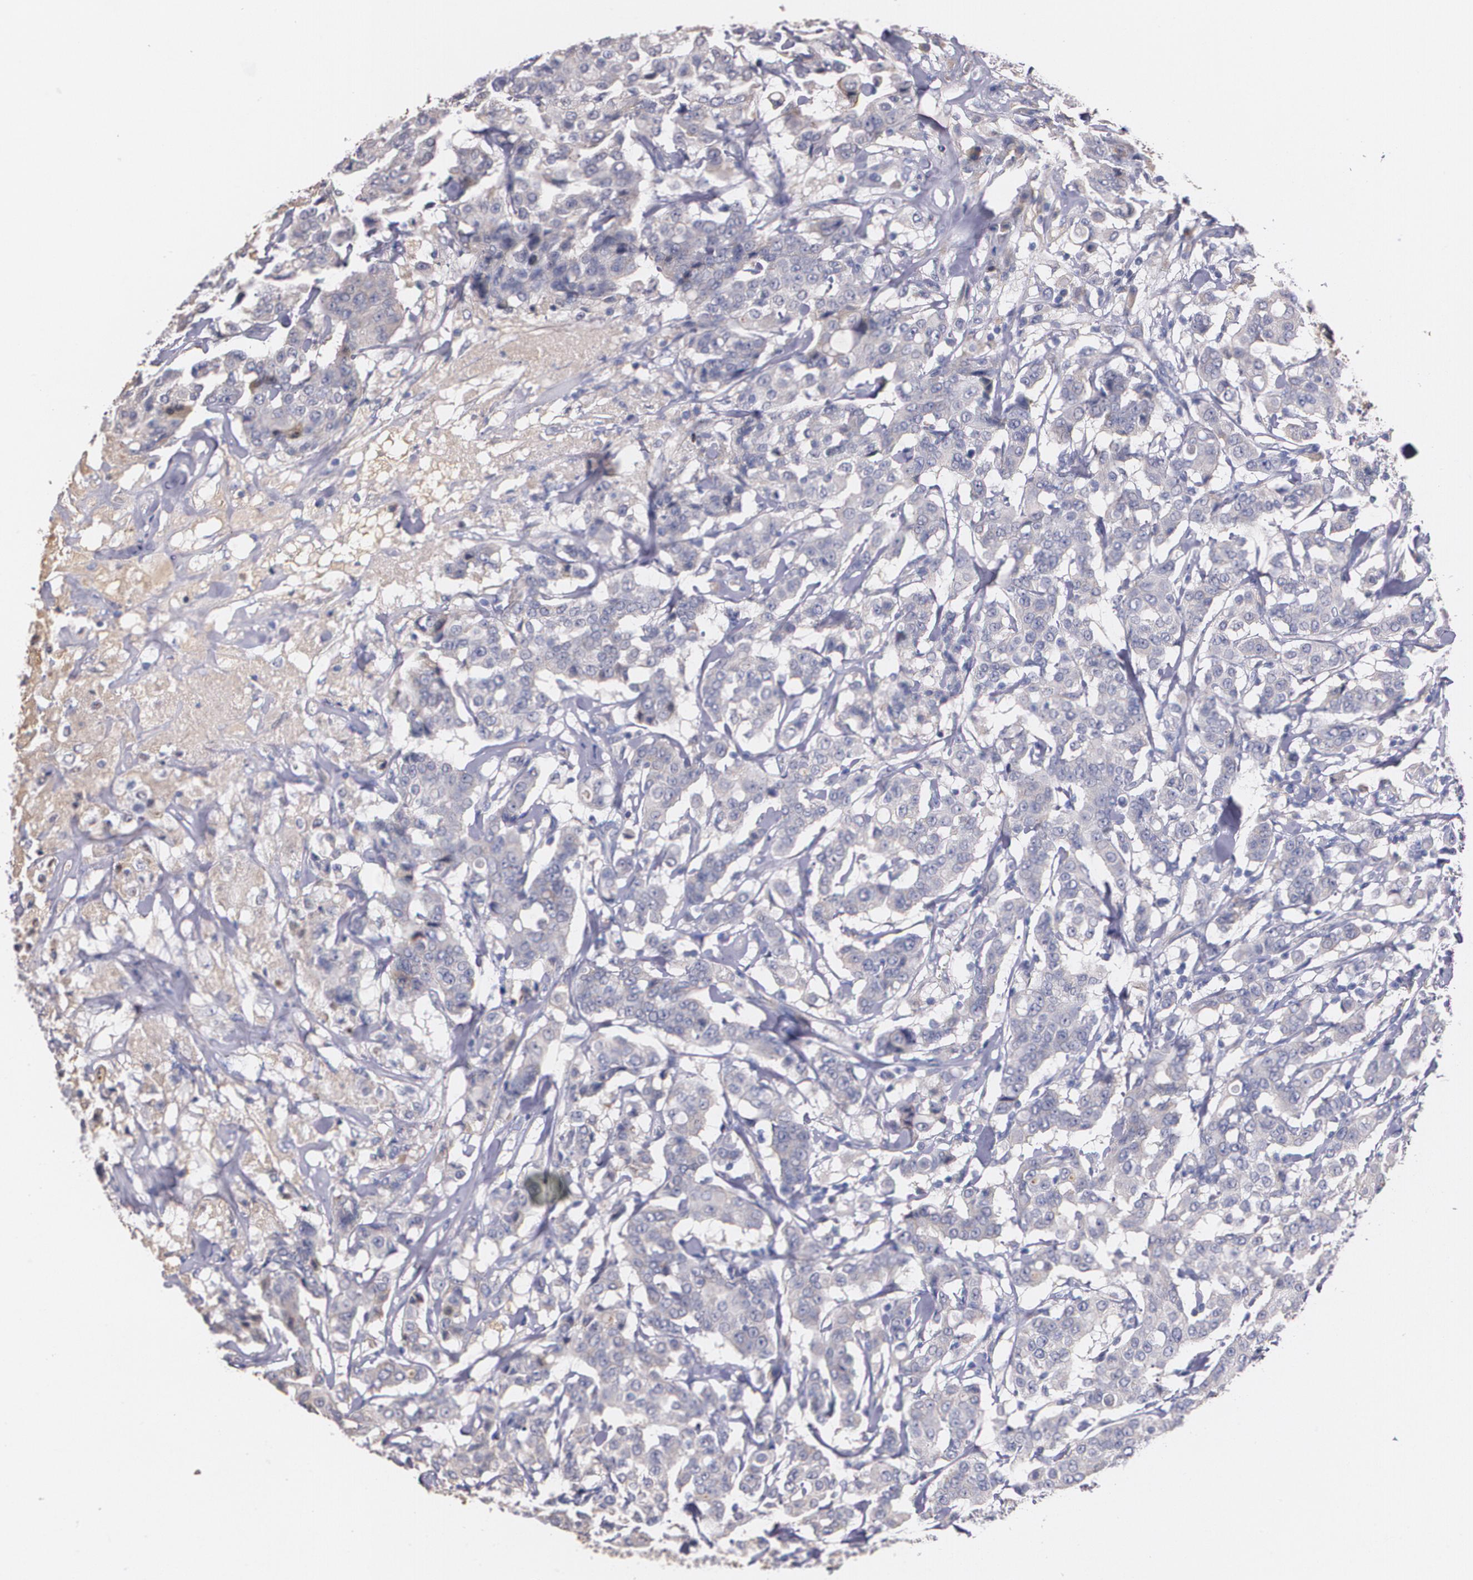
{"staining": {"intensity": "weak", "quantity": "<25%", "location": "cytoplasmic/membranous"}, "tissue": "breast cancer", "cell_type": "Tumor cells", "image_type": "cancer", "snomed": [{"axis": "morphology", "description": "Duct carcinoma"}, {"axis": "topography", "description": "Breast"}], "caption": "Tumor cells are negative for protein expression in human breast cancer. (Stains: DAB (3,3'-diaminobenzidine) immunohistochemistry (IHC) with hematoxylin counter stain, Microscopy: brightfield microscopy at high magnification).", "gene": "AMBP", "patient": {"sex": "female", "age": 27}}